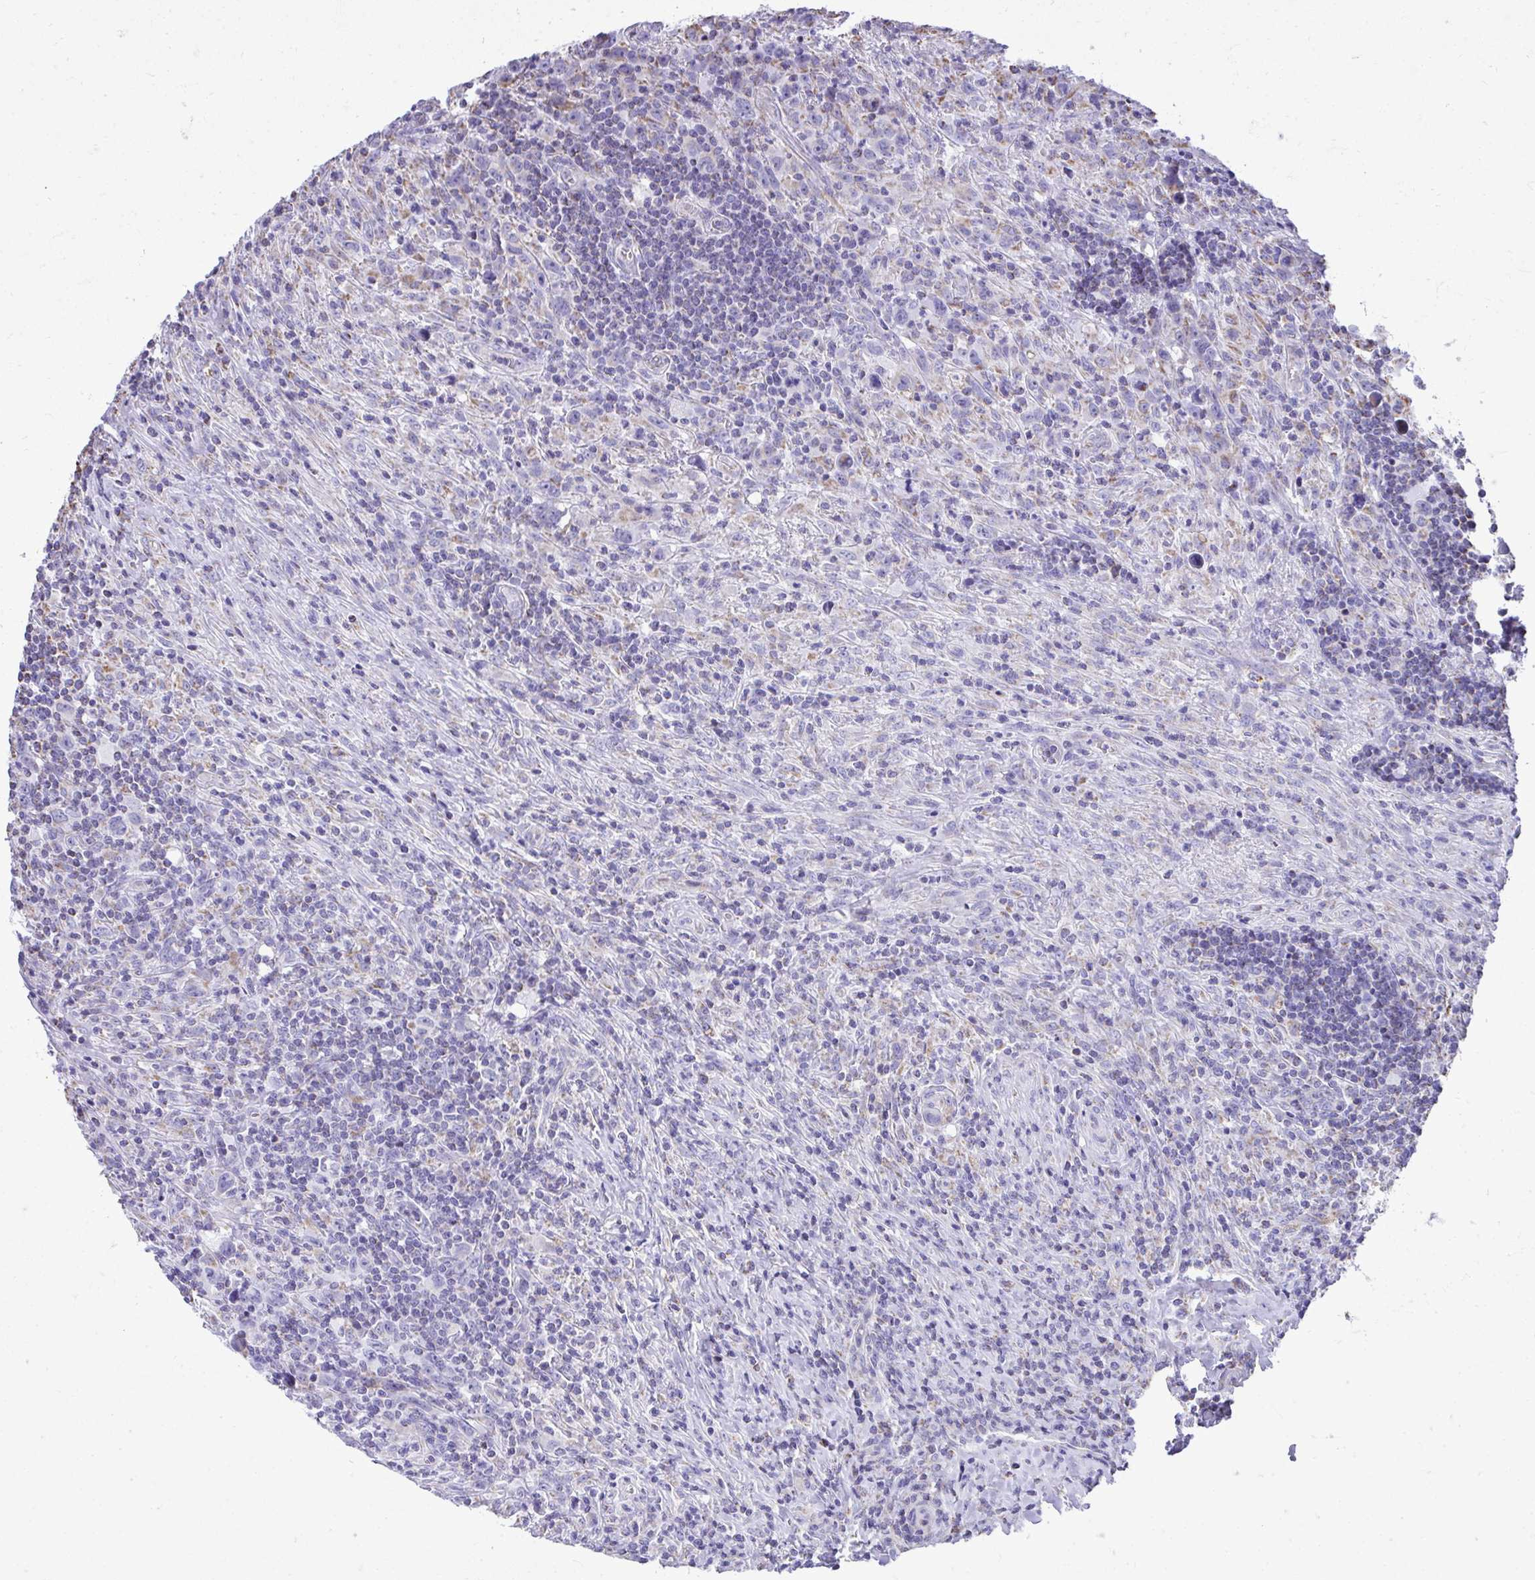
{"staining": {"intensity": "negative", "quantity": "none", "location": "none"}, "tissue": "lymphoma", "cell_type": "Tumor cells", "image_type": "cancer", "snomed": [{"axis": "morphology", "description": "Hodgkin's disease, NOS"}, {"axis": "topography", "description": "Lymph node"}], "caption": "Human lymphoma stained for a protein using IHC demonstrates no positivity in tumor cells.", "gene": "MPZL2", "patient": {"sex": "female", "age": 18}}